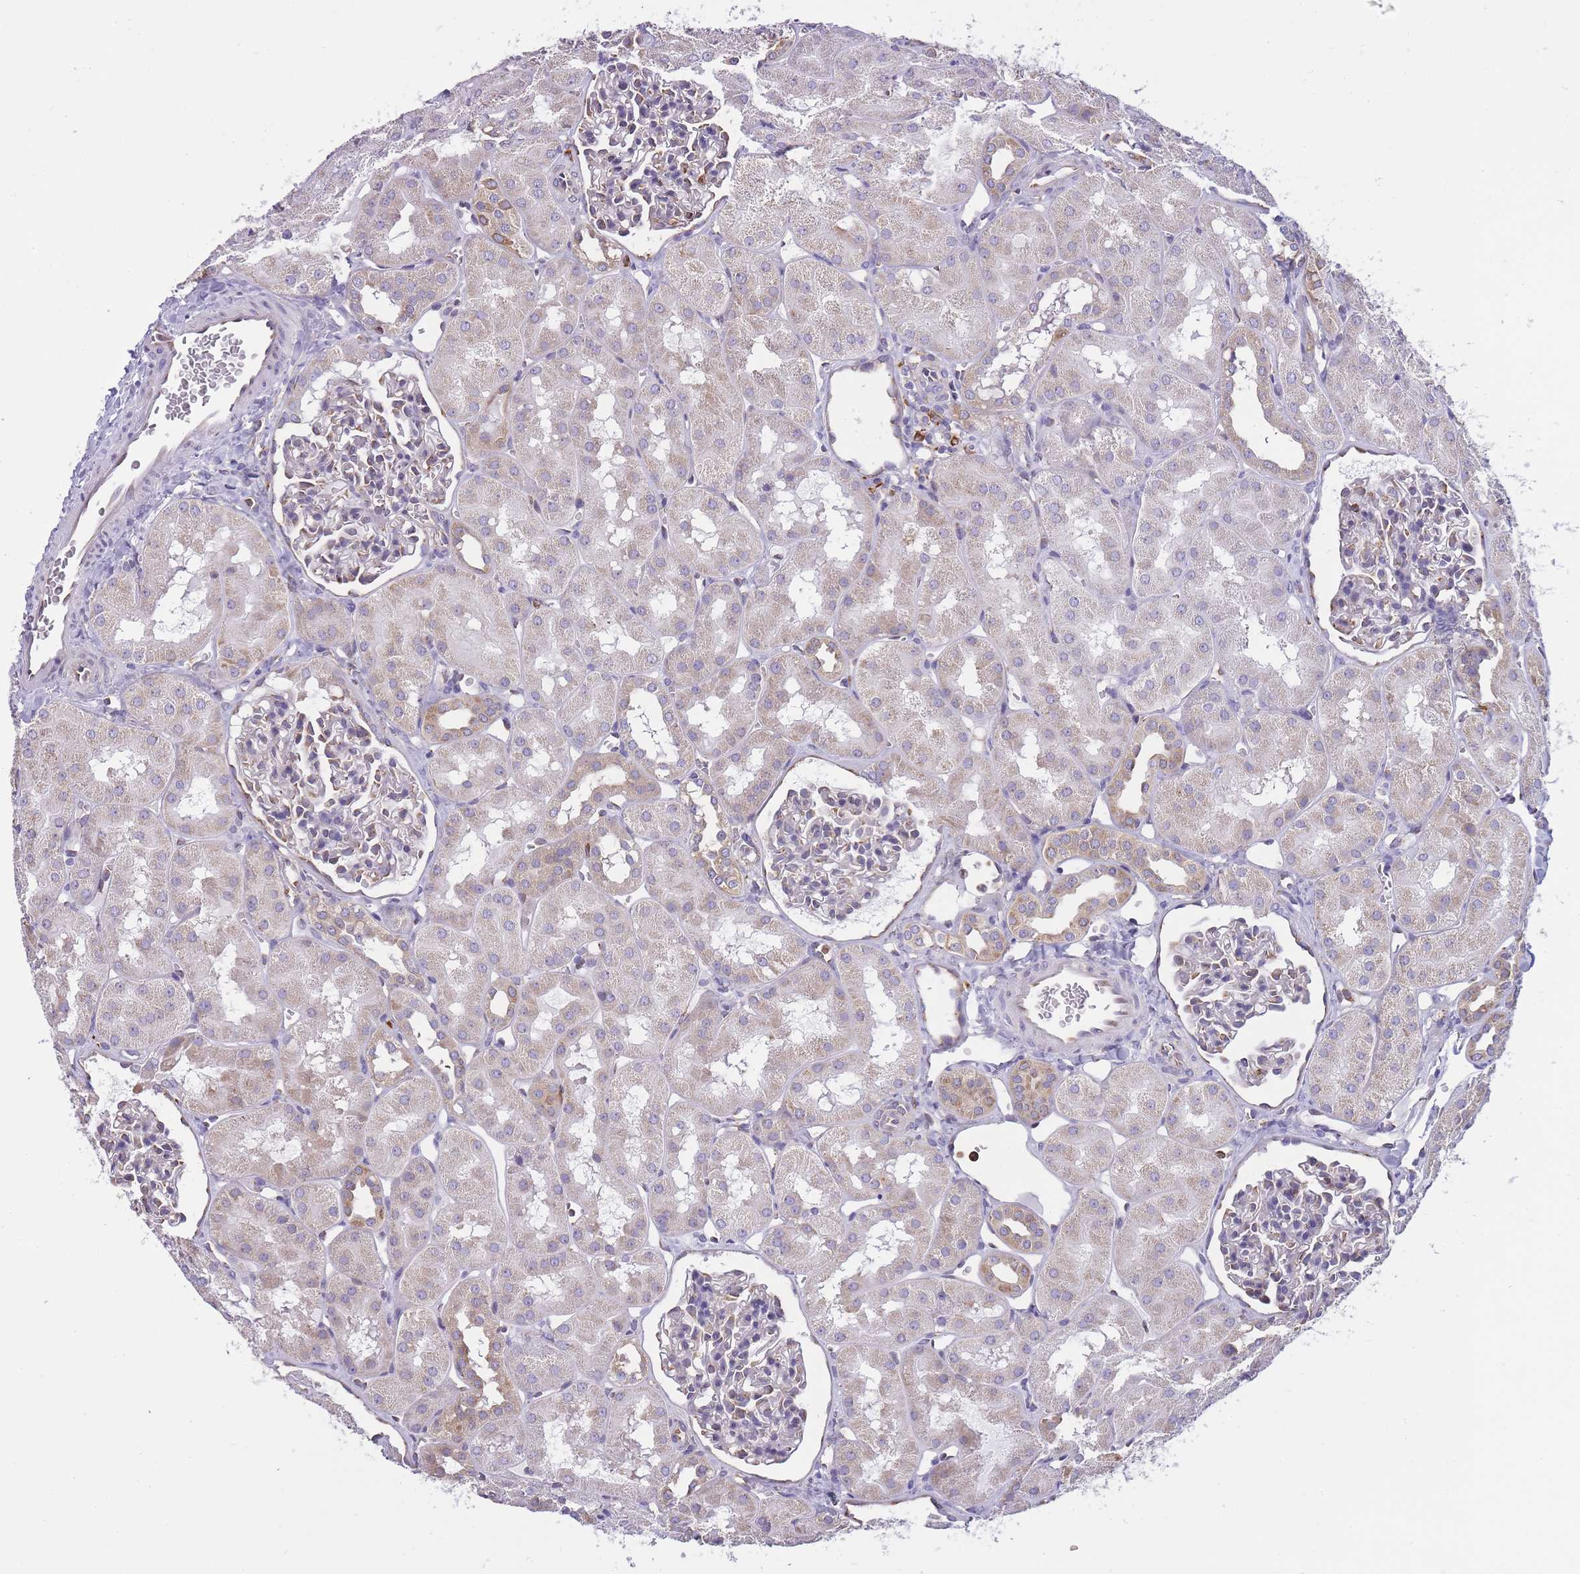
{"staining": {"intensity": "negative", "quantity": "none", "location": "none"}, "tissue": "kidney", "cell_type": "Cells in glomeruli", "image_type": "normal", "snomed": [{"axis": "morphology", "description": "Normal tissue, NOS"}, {"axis": "topography", "description": "Kidney"}, {"axis": "topography", "description": "Urinary bladder"}], "caption": "DAB immunohistochemical staining of benign human kidney reveals no significant expression in cells in glomeruli.", "gene": "ZNF662", "patient": {"sex": "male", "age": 16}}